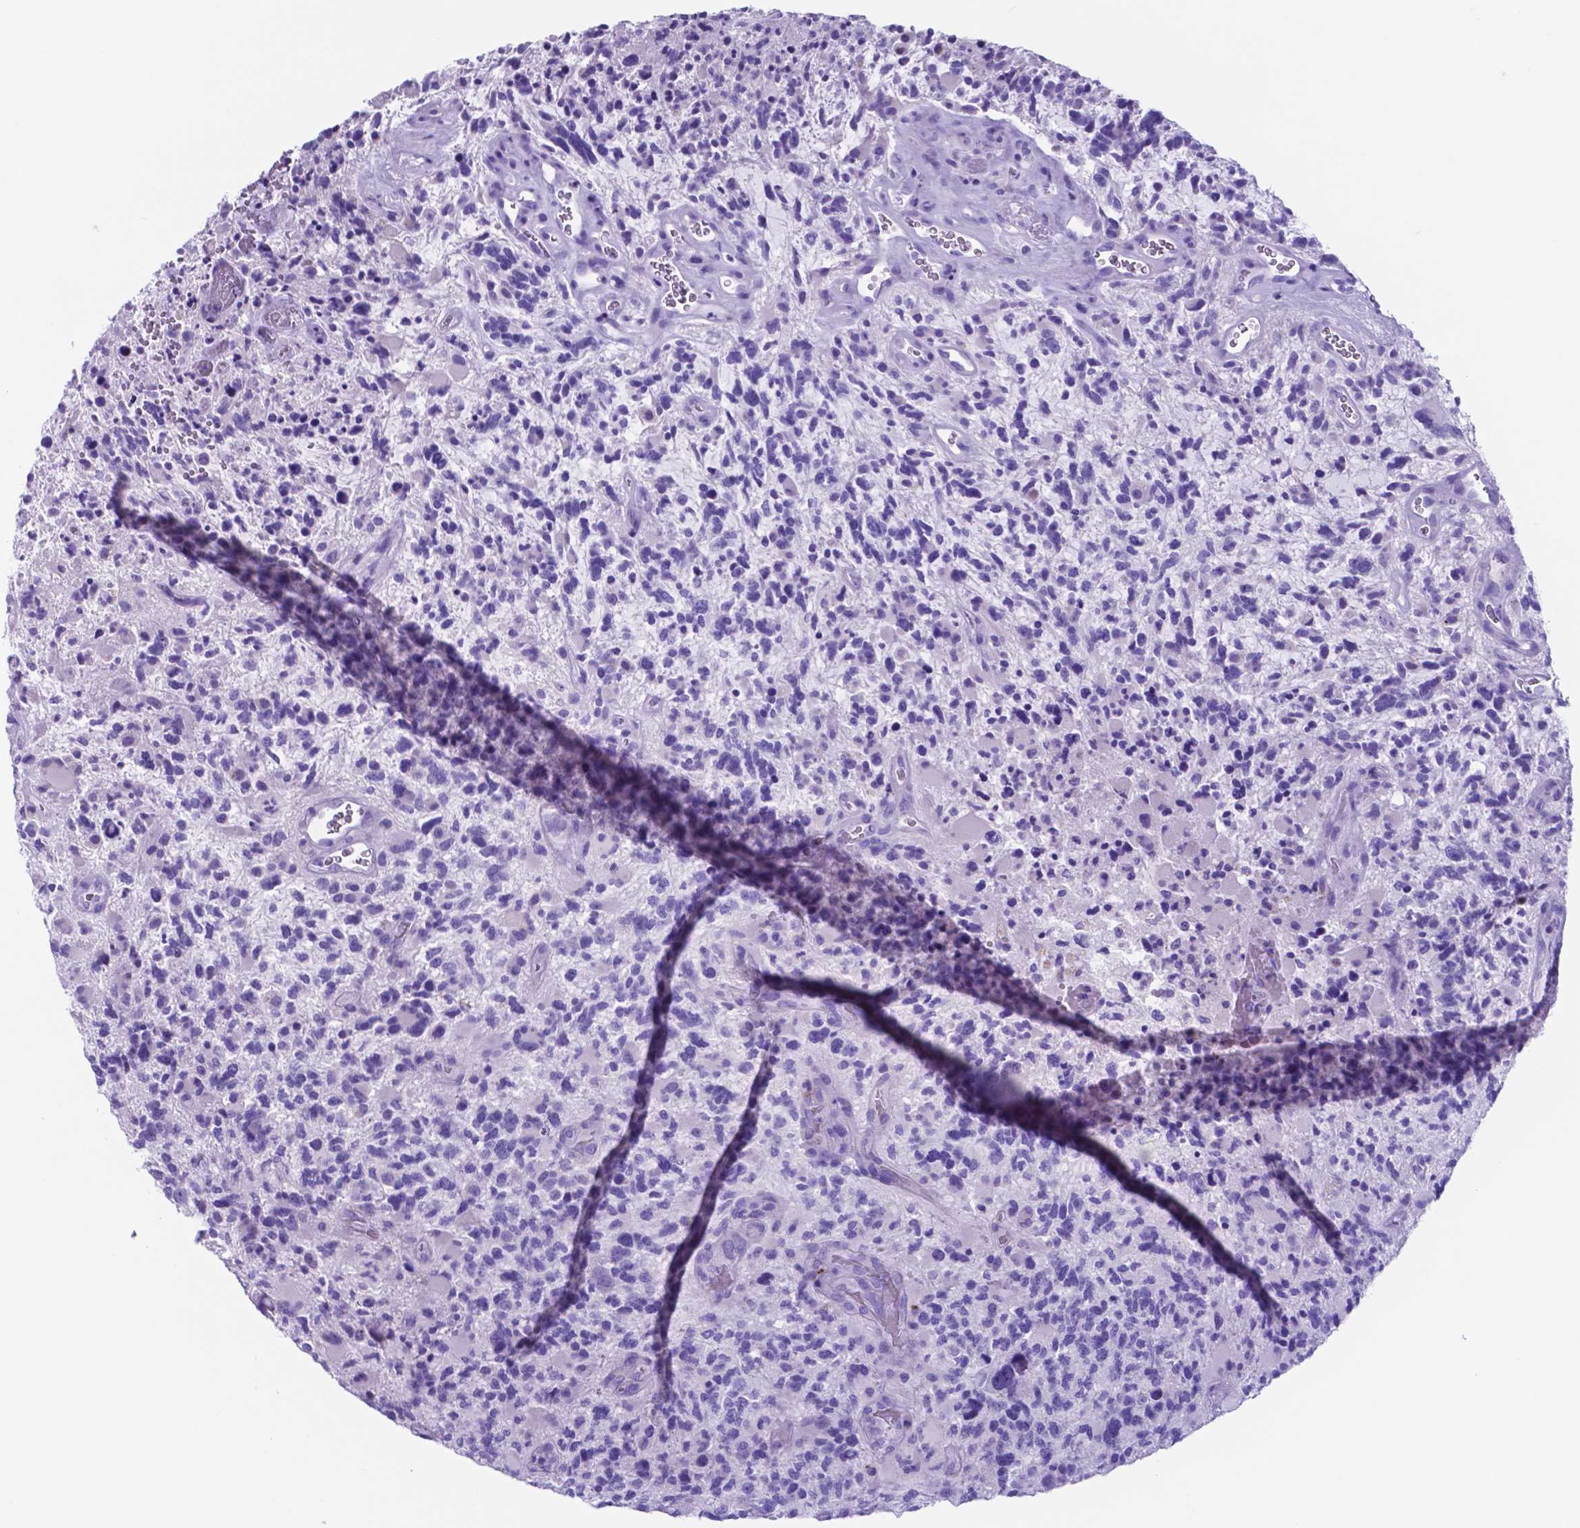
{"staining": {"intensity": "negative", "quantity": "none", "location": "none"}, "tissue": "glioma", "cell_type": "Tumor cells", "image_type": "cancer", "snomed": [{"axis": "morphology", "description": "Glioma, malignant, High grade"}, {"axis": "topography", "description": "Brain"}], "caption": "Tumor cells show no significant protein staining in high-grade glioma (malignant). The staining is performed using DAB brown chromogen with nuclei counter-stained in using hematoxylin.", "gene": "DNAAF8", "patient": {"sex": "female", "age": 71}}